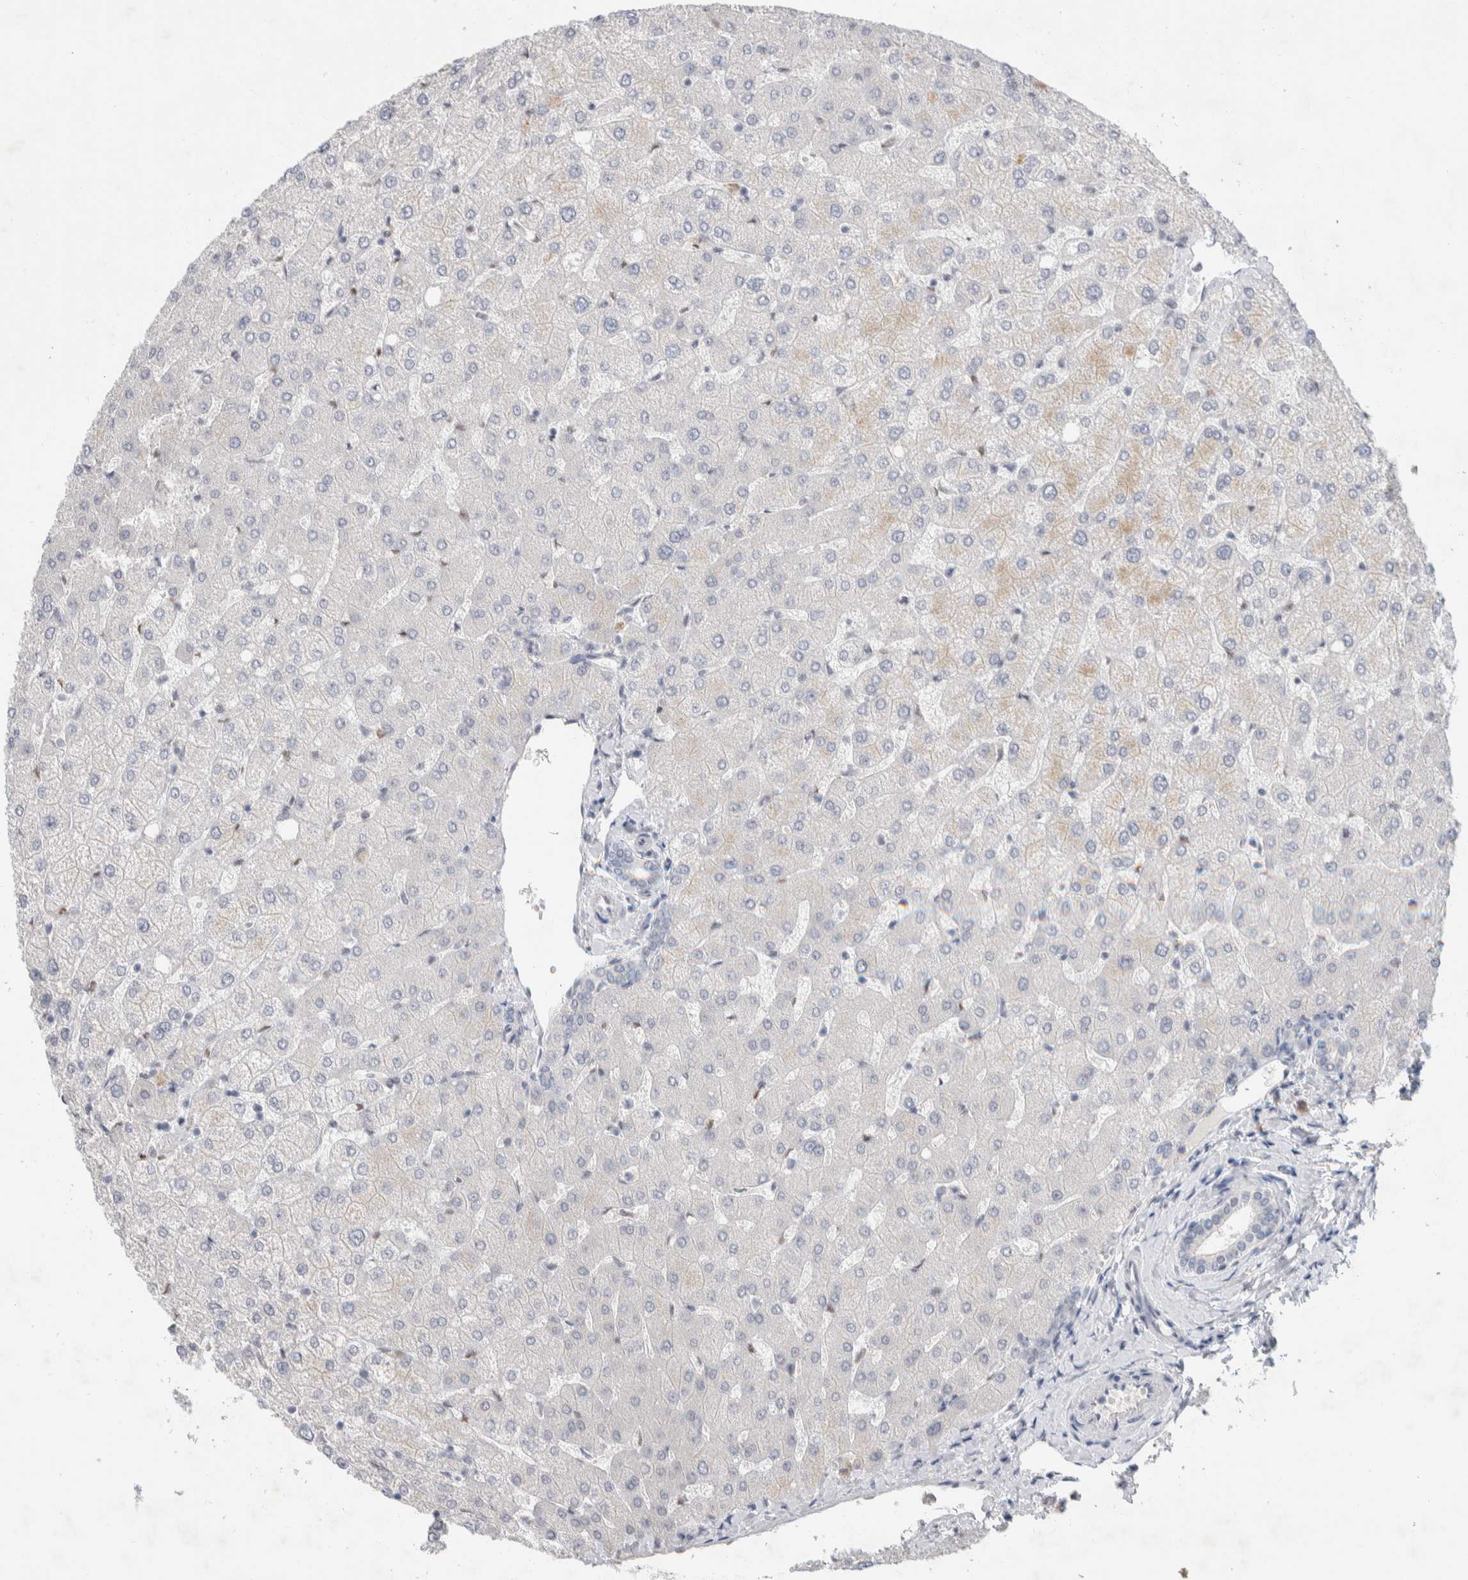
{"staining": {"intensity": "negative", "quantity": "none", "location": "none"}, "tissue": "liver", "cell_type": "Cholangiocytes", "image_type": "normal", "snomed": [{"axis": "morphology", "description": "Normal tissue, NOS"}, {"axis": "topography", "description": "Liver"}], "caption": "Immunohistochemical staining of normal liver shows no significant staining in cholangiocytes. The staining is performed using DAB (3,3'-diaminobenzidine) brown chromogen with nuclei counter-stained in using hematoxylin.", "gene": "PRMT1", "patient": {"sex": "female", "age": 54}}